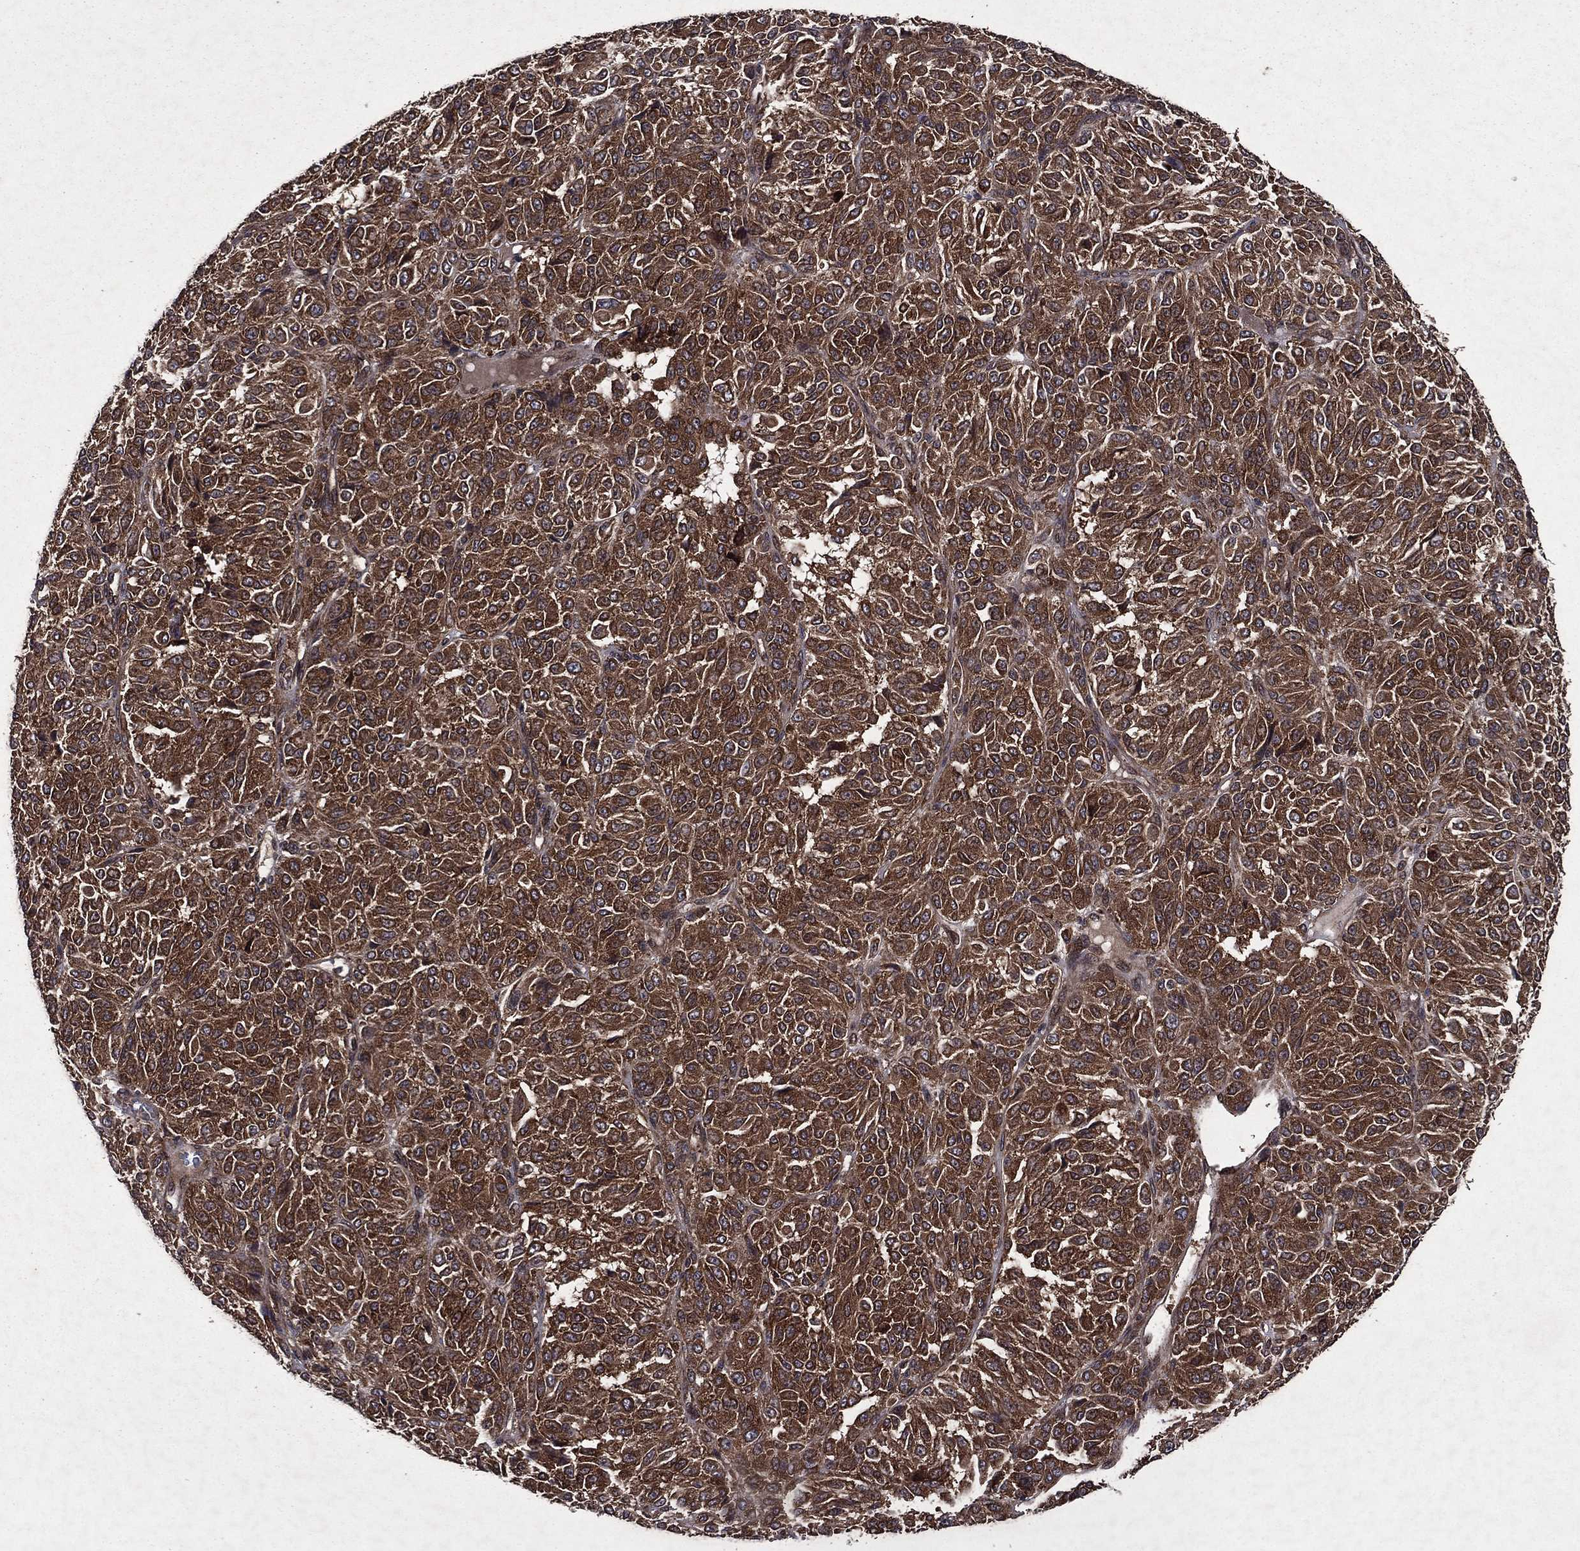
{"staining": {"intensity": "strong", "quantity": ">75%", "location": "cytoplasmic/membranous"}, "tissue": "melanoma", "cell_type": "Tumor cells", "image_type": "cancer", "snomed": [{"axis": "morphology", "description": "Malignant melanoma, Metastatic site"}, {"axis": "topography", "description": "Brain"}], "caption": "DAB (3,3'-diaminobenzidine) immunohistochemical staining of human malignant melanoma (metastatic site) displays strong cytoplasmic/membranous protein positivity in about >75% of tumor cells.", "gene": "EIF2B4", "patient": {"sex": "female", "age": 56}}